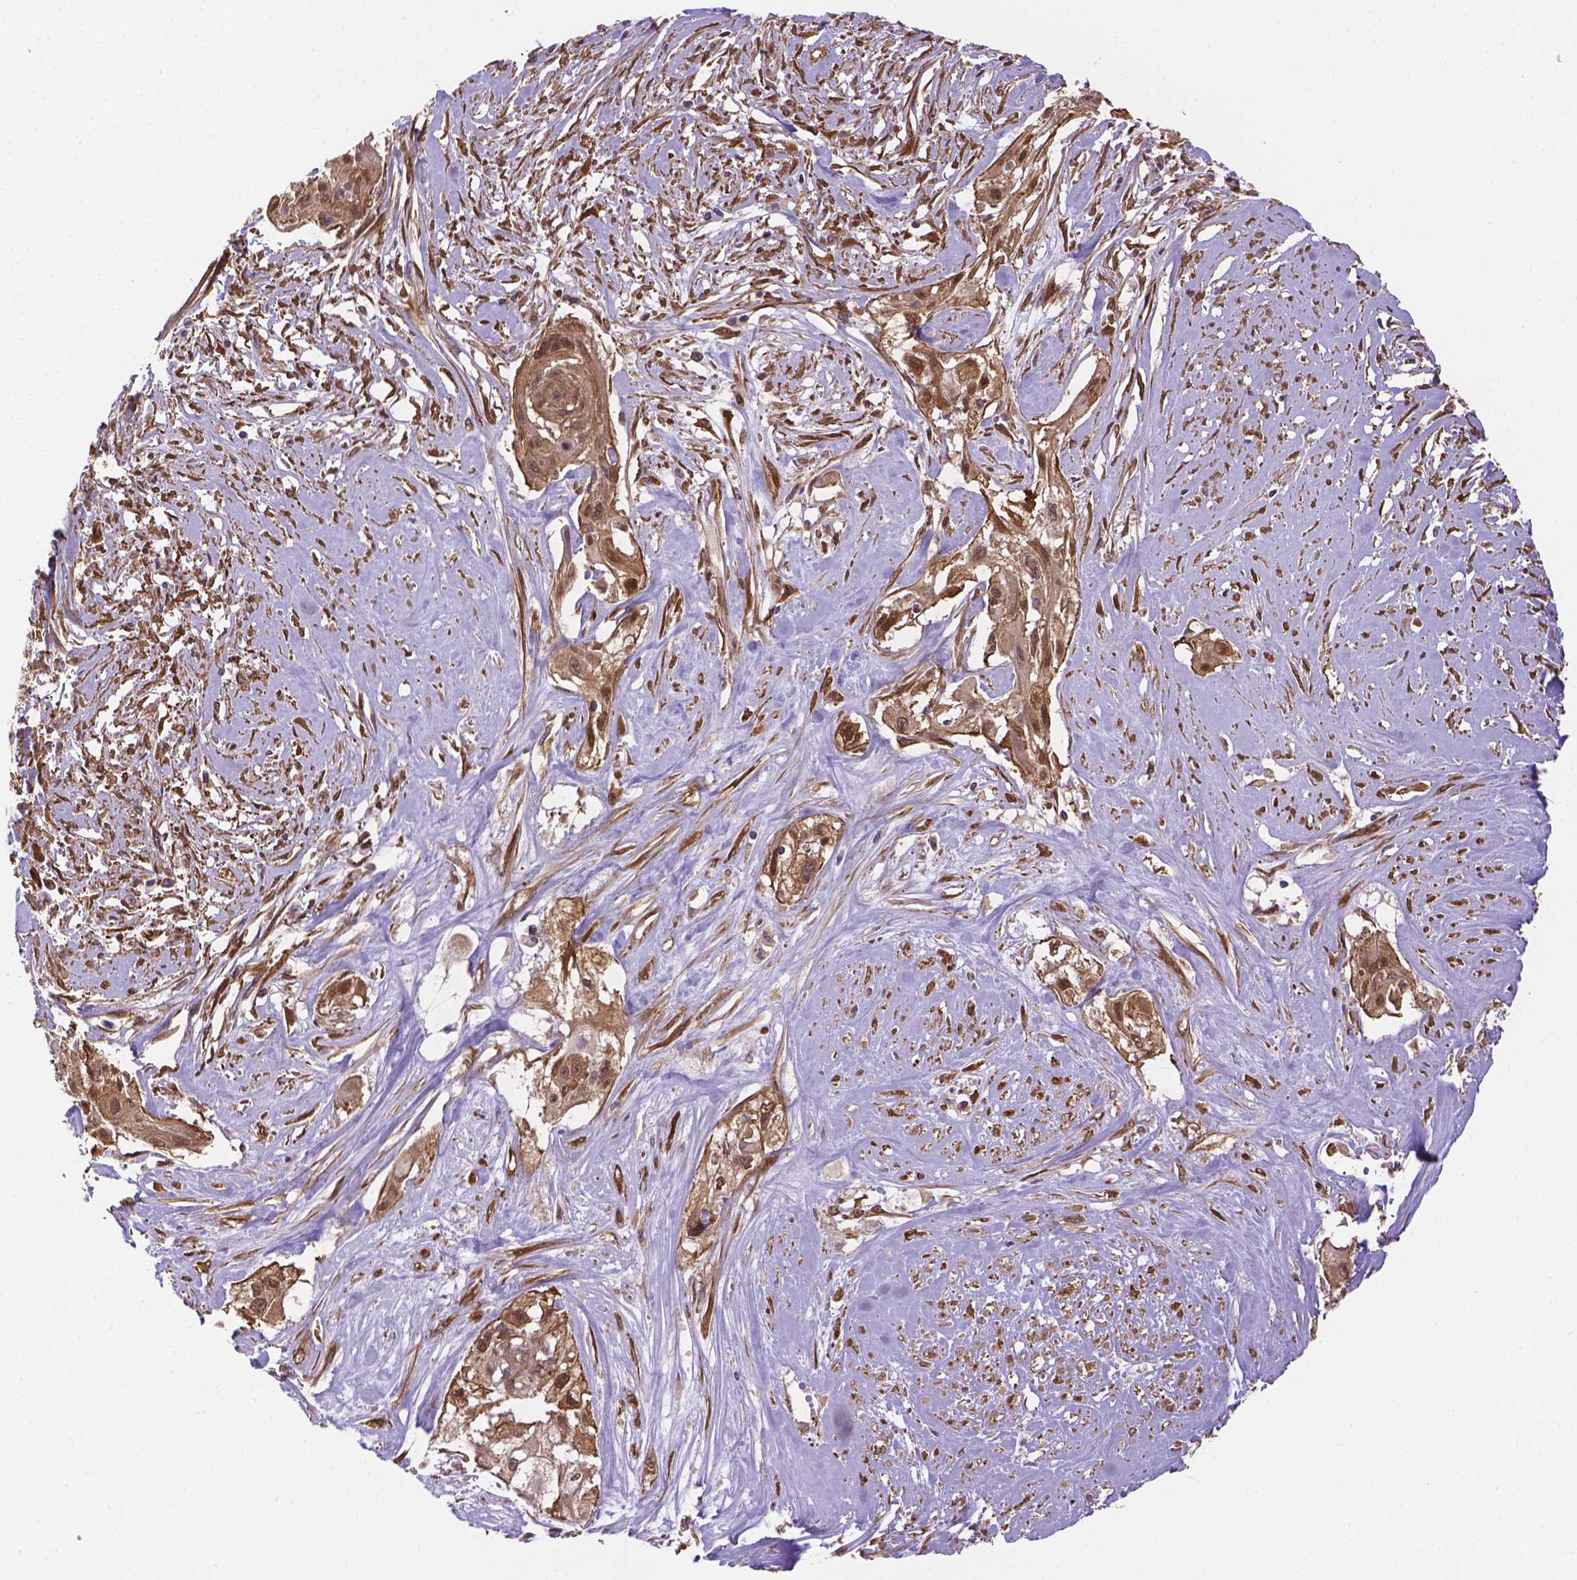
{"staining": {"intensity": "moderate", "quantity": ">75%", "location": "cytoplasmic/membranous,nuclear"}, "tissue": "cervical cancer", "cell_type": "Tumor cells", "image_type": "cancer", "snomed": [{"axis": "morphology", "description": "Squamous cell carcinoma, NOS"}, {"axis": "topography", "description": "Cervix"}], "caption": "This histopathology image shows cervical cancer stained with immunohistochemistry (IHC) to label a protein in brown. The cytoplasmic/membranous and nuclear of tumor cells show moderate positivity for the protein. Nuclei are counter-stained blue.", "gene": "YAP1", "patient": {"sex": "female", "age": 49}}